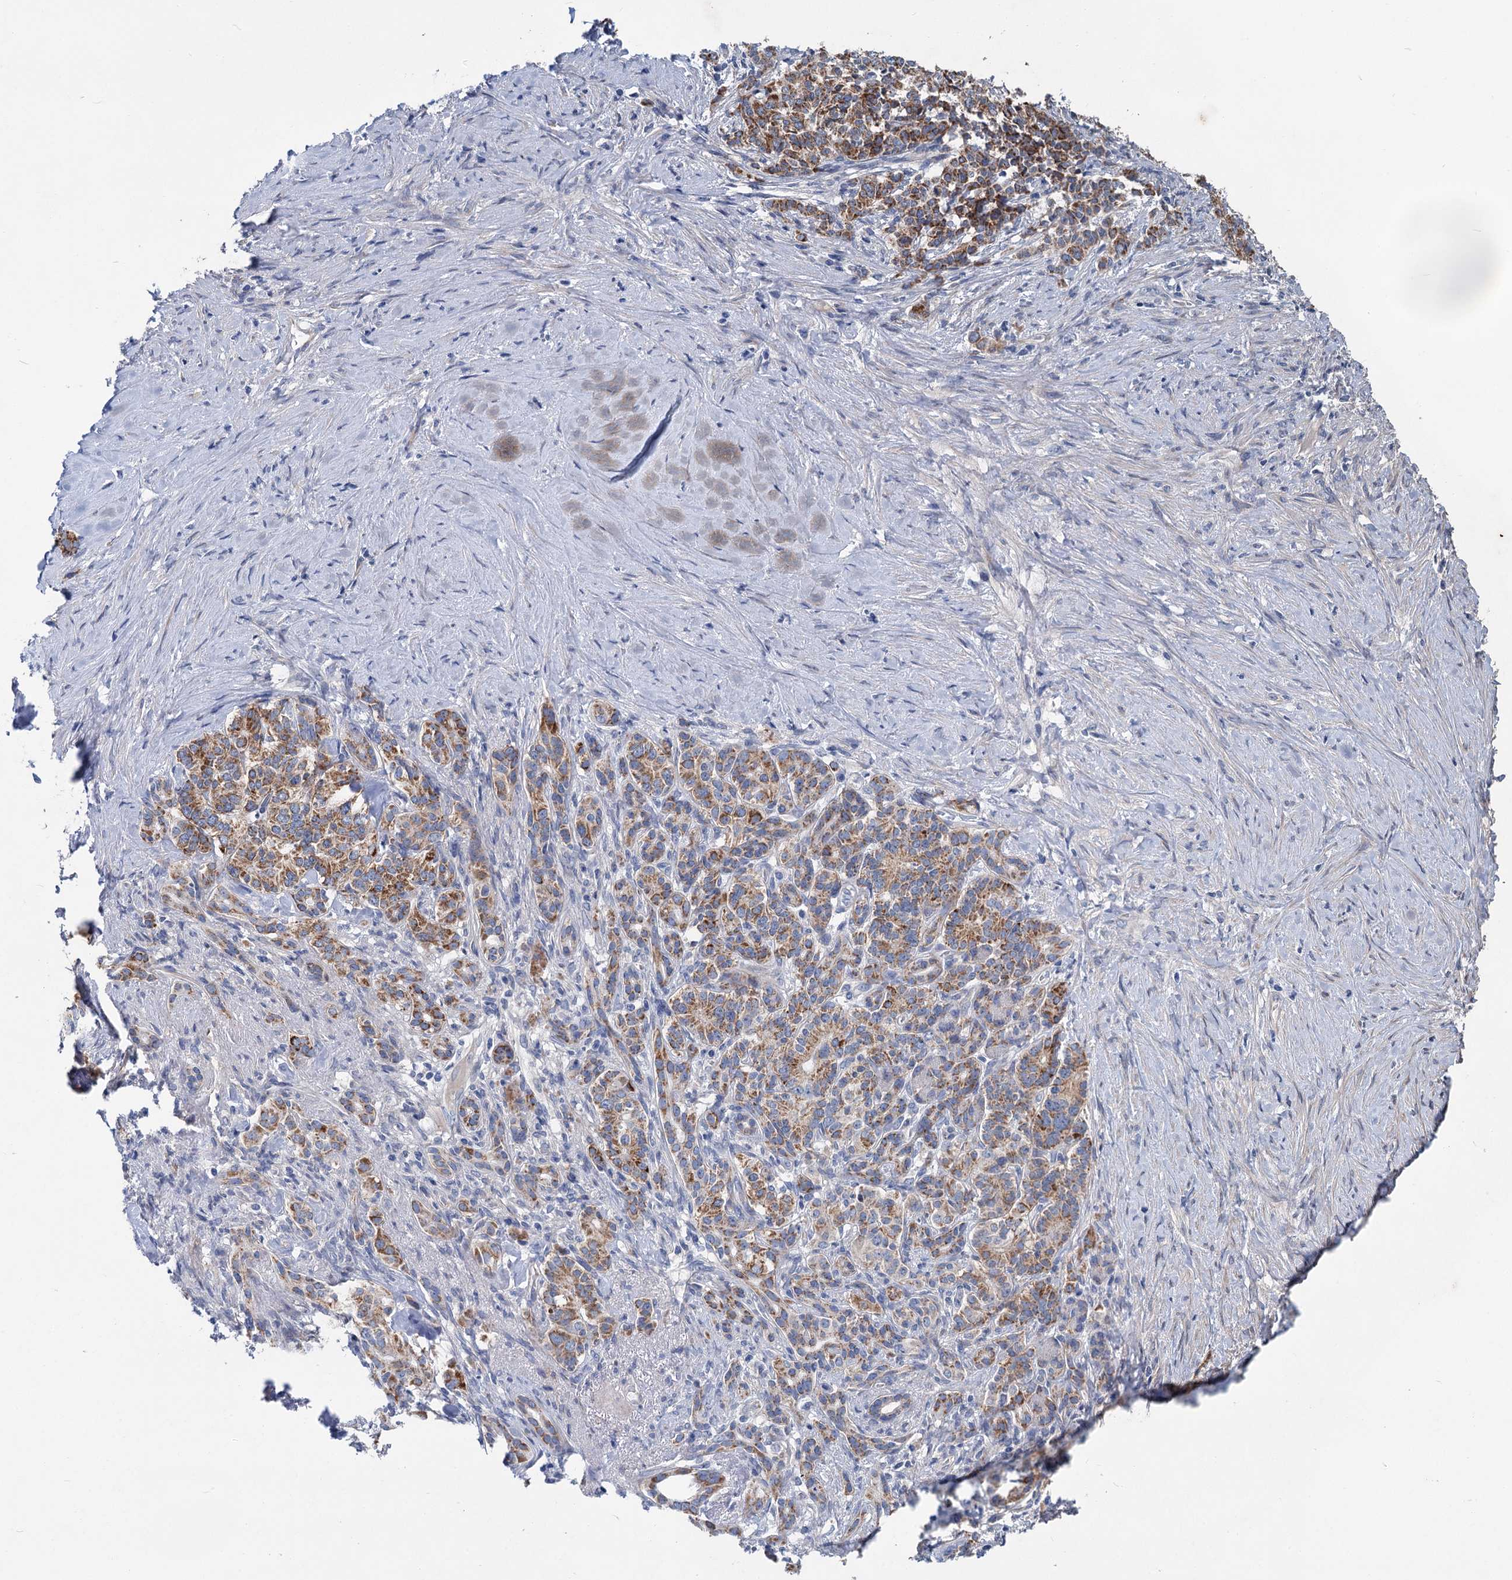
{"staining": {"intensity": "moderate", "quantity": ">75%", "location": "cytoplasmic/membranous"}, "tissue": "pancreatic cancer", "cell_type": "Tumor cells", "image_type": "cancer", "snomed": [{"axis": "morphology", "description": "Adenocarcinoma, NOS"}, {"axis": "topography", "description": "Pancreas"}], "caption": "Immunohistochemical staining of adenocarcinoma (pancreatic) shows moderate cytoplasmic/membranous protein staining in about >75% of tumor cells.", "gene": "CHDH", "patient": {"sex": "female", "age": 74}}